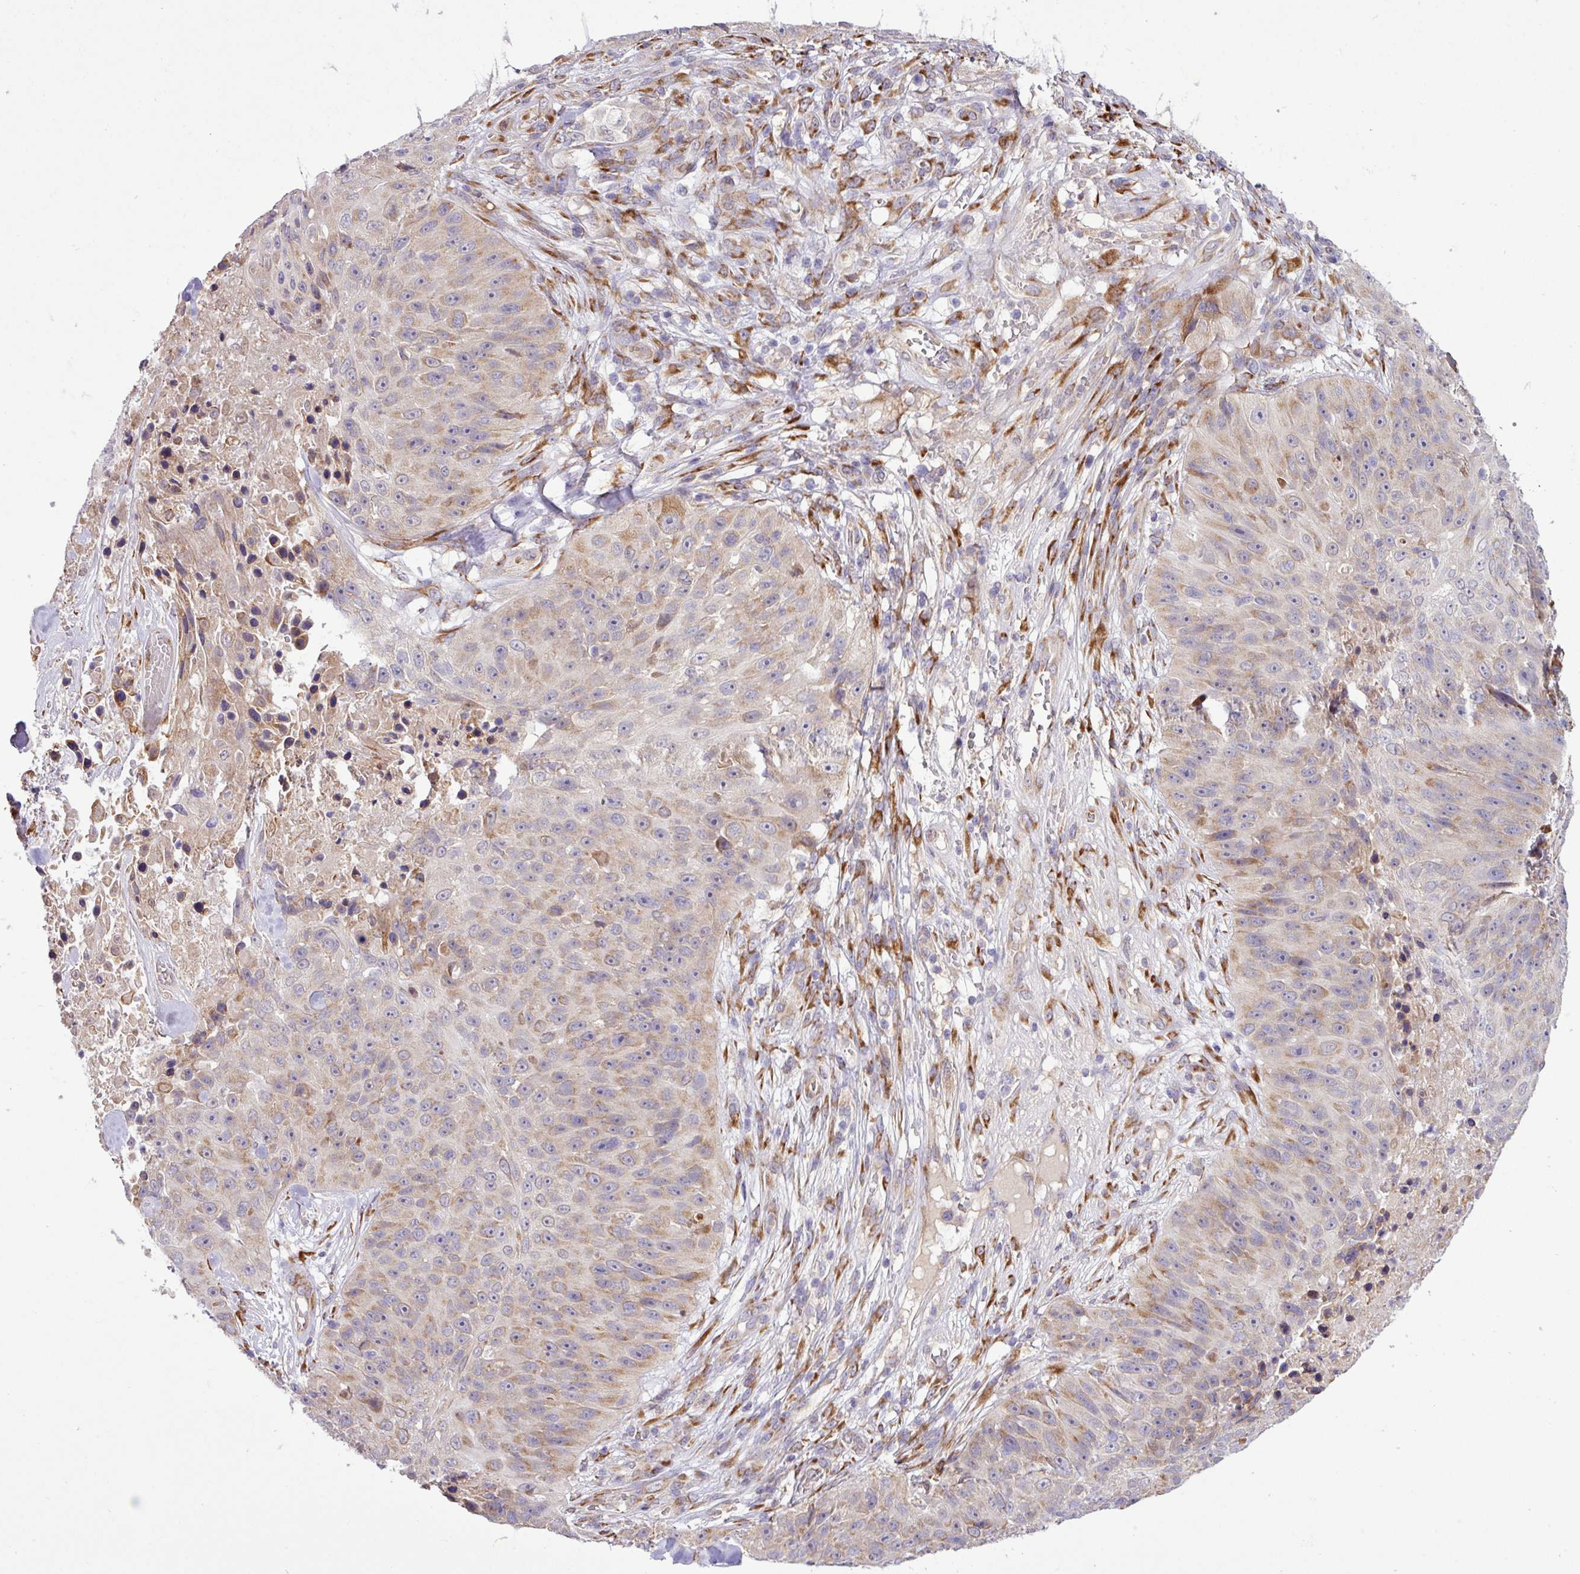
{"staining": {"intensity": "weak", "quantity": "25%-75%", "location": "cytoplasmic/membranous"}, "tissue": "skin cancer", "cell_type": "Tumor cells", "image_type": "cancer", "snomed": [{"axis": "morphology", "description": "Squamous cell carcinoma, NOS"}, {"axis": "topography", "description": "Skin"}], "caption": "Immunohistochemical staining of human skin cancer exhibits weak cytoplasmic/membranous protein staining in about 25%-75% of tumor cells. The staining is performed using DAB brown chromogen to label protein expression. The nuclei are counter-stained blue using hematoxylin.", "gene": "TM2D2", "patient": {"sex": "female", "age": 87}}